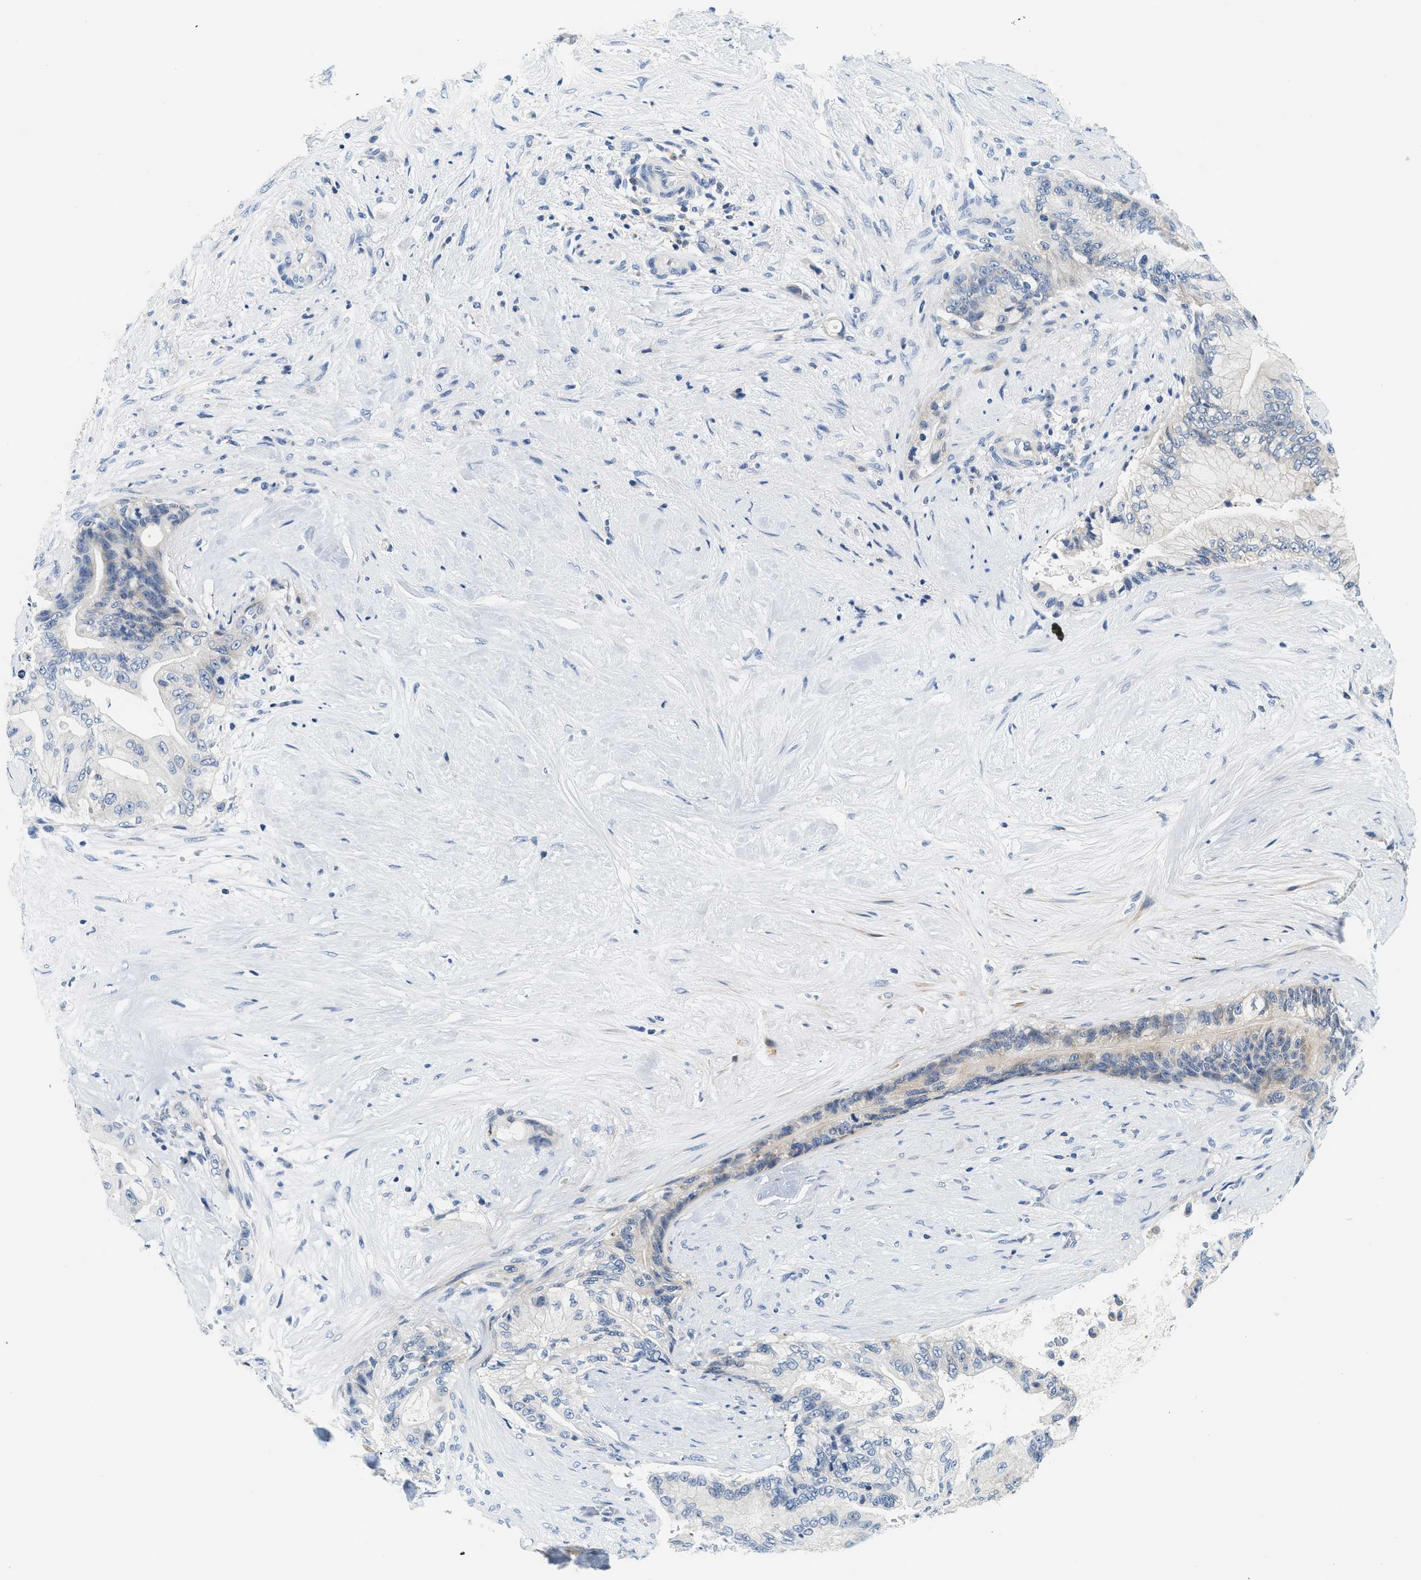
{"staining": {"intensity": "negative", "quantity": "none", "location": "none"}, "tissue": "pancreatic cancer", "cell_type": "Tumor cells", "image_type": "cancer", "snomed": [{"axis": "morphology", "description": "Adenocarcinoma, NOS"}, {"axis": "topography", "description": "Pancreas"}], "caption": "Tumor cells show no significant expression in adenocarcinoma (pancreatic).", "gene": "SAMD9", "patient": {"sex": "male", "age": 59}}